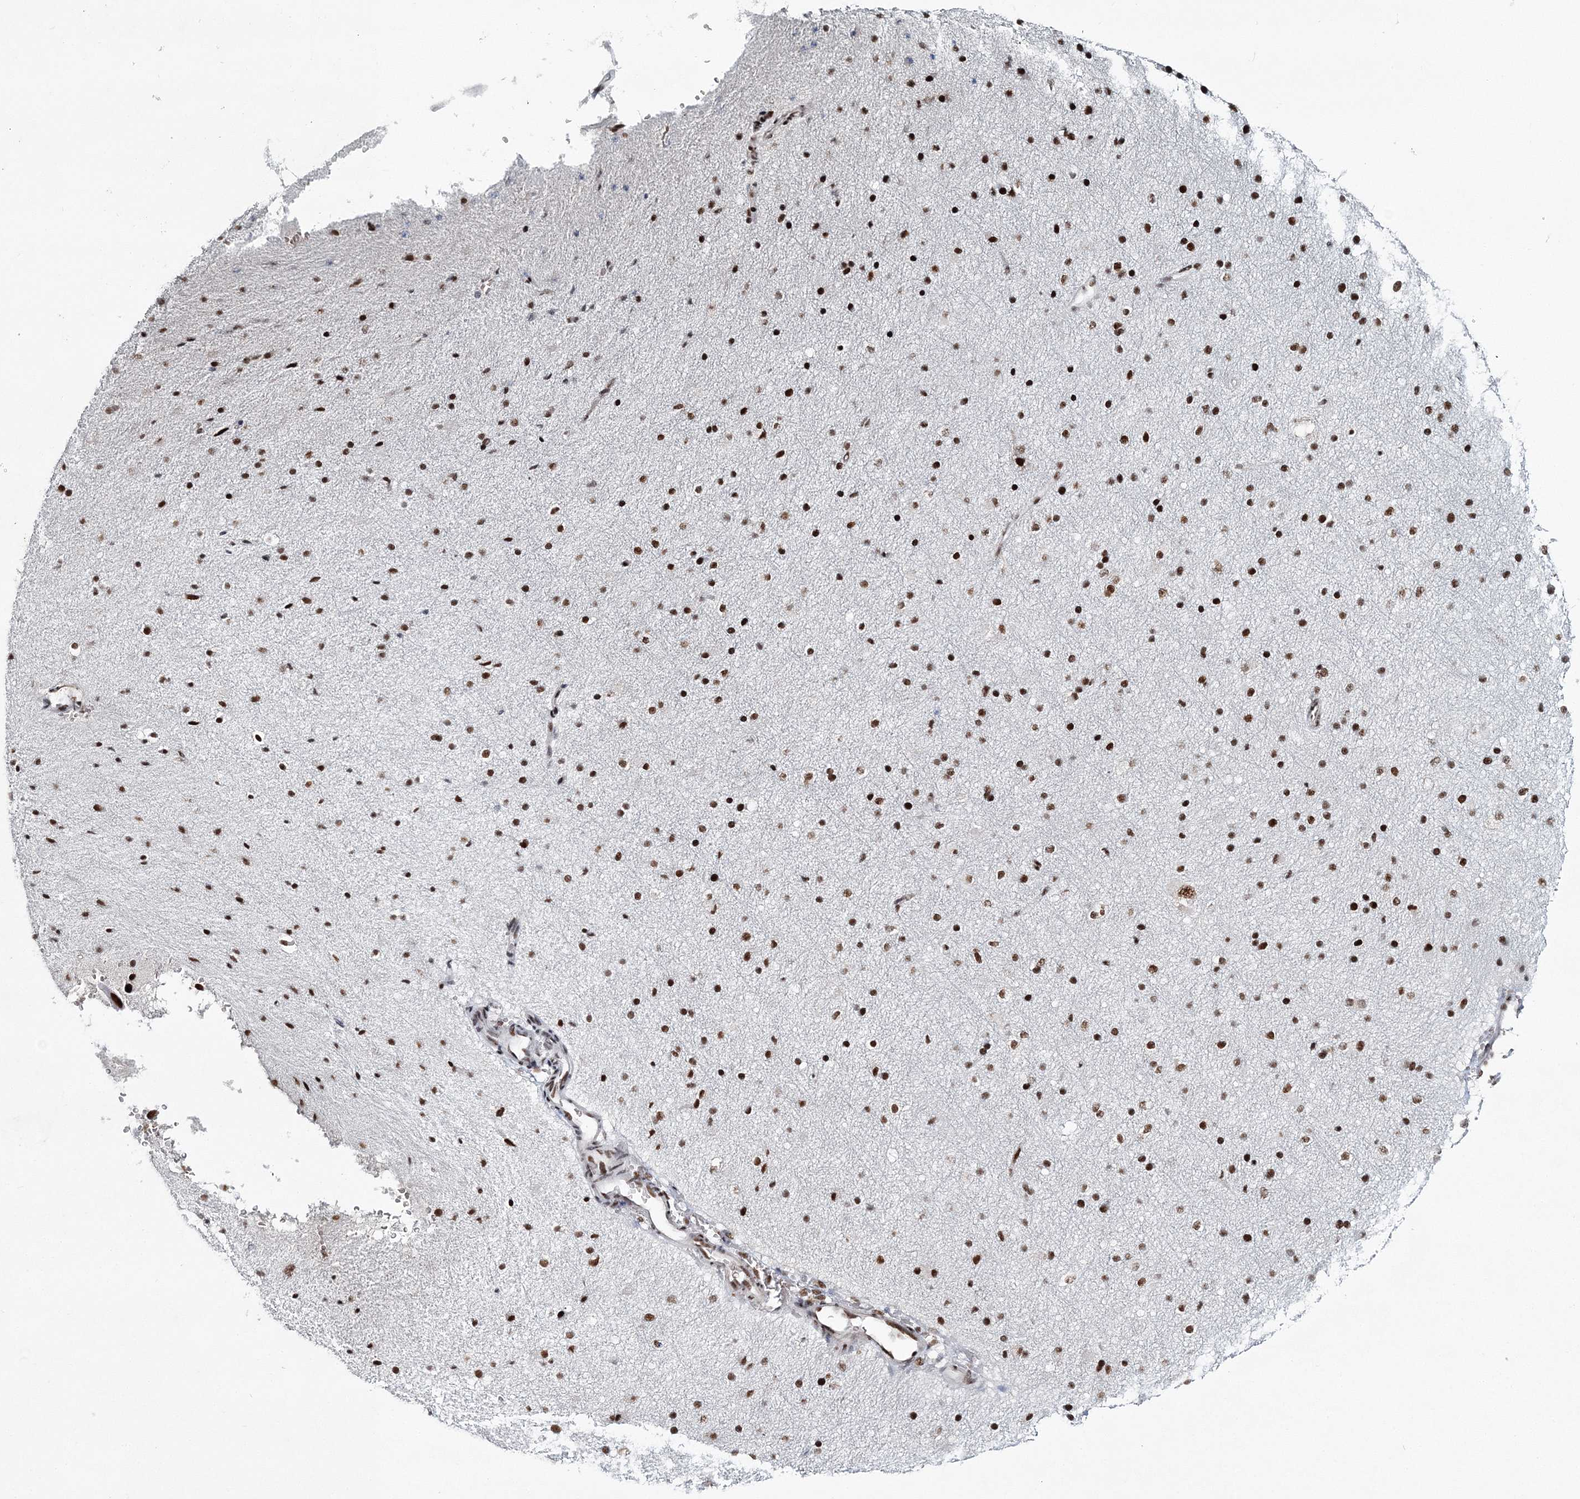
{"staining": {"intensity": "strong", "quantity": ">75%", "location": "nuclear"}, "tissue": "cerebral cortex", "cell_type": "Endothelial cells", "image_type": "normal", "snomed": [{"axis": "morphology", "description": "Normal tissue, NOS"}, {"axis": "morphology", "description": "Developmental malformation"}, {"axis": "topography", "description": "Cerebral cortex"}], "caption": "Strong nuclear protein positivity is present in approximately >75% of endothelial cells in cerebral cortex.", "gene": "ENSG00000290315", "patient": {"sex": "female", "age": 30}}